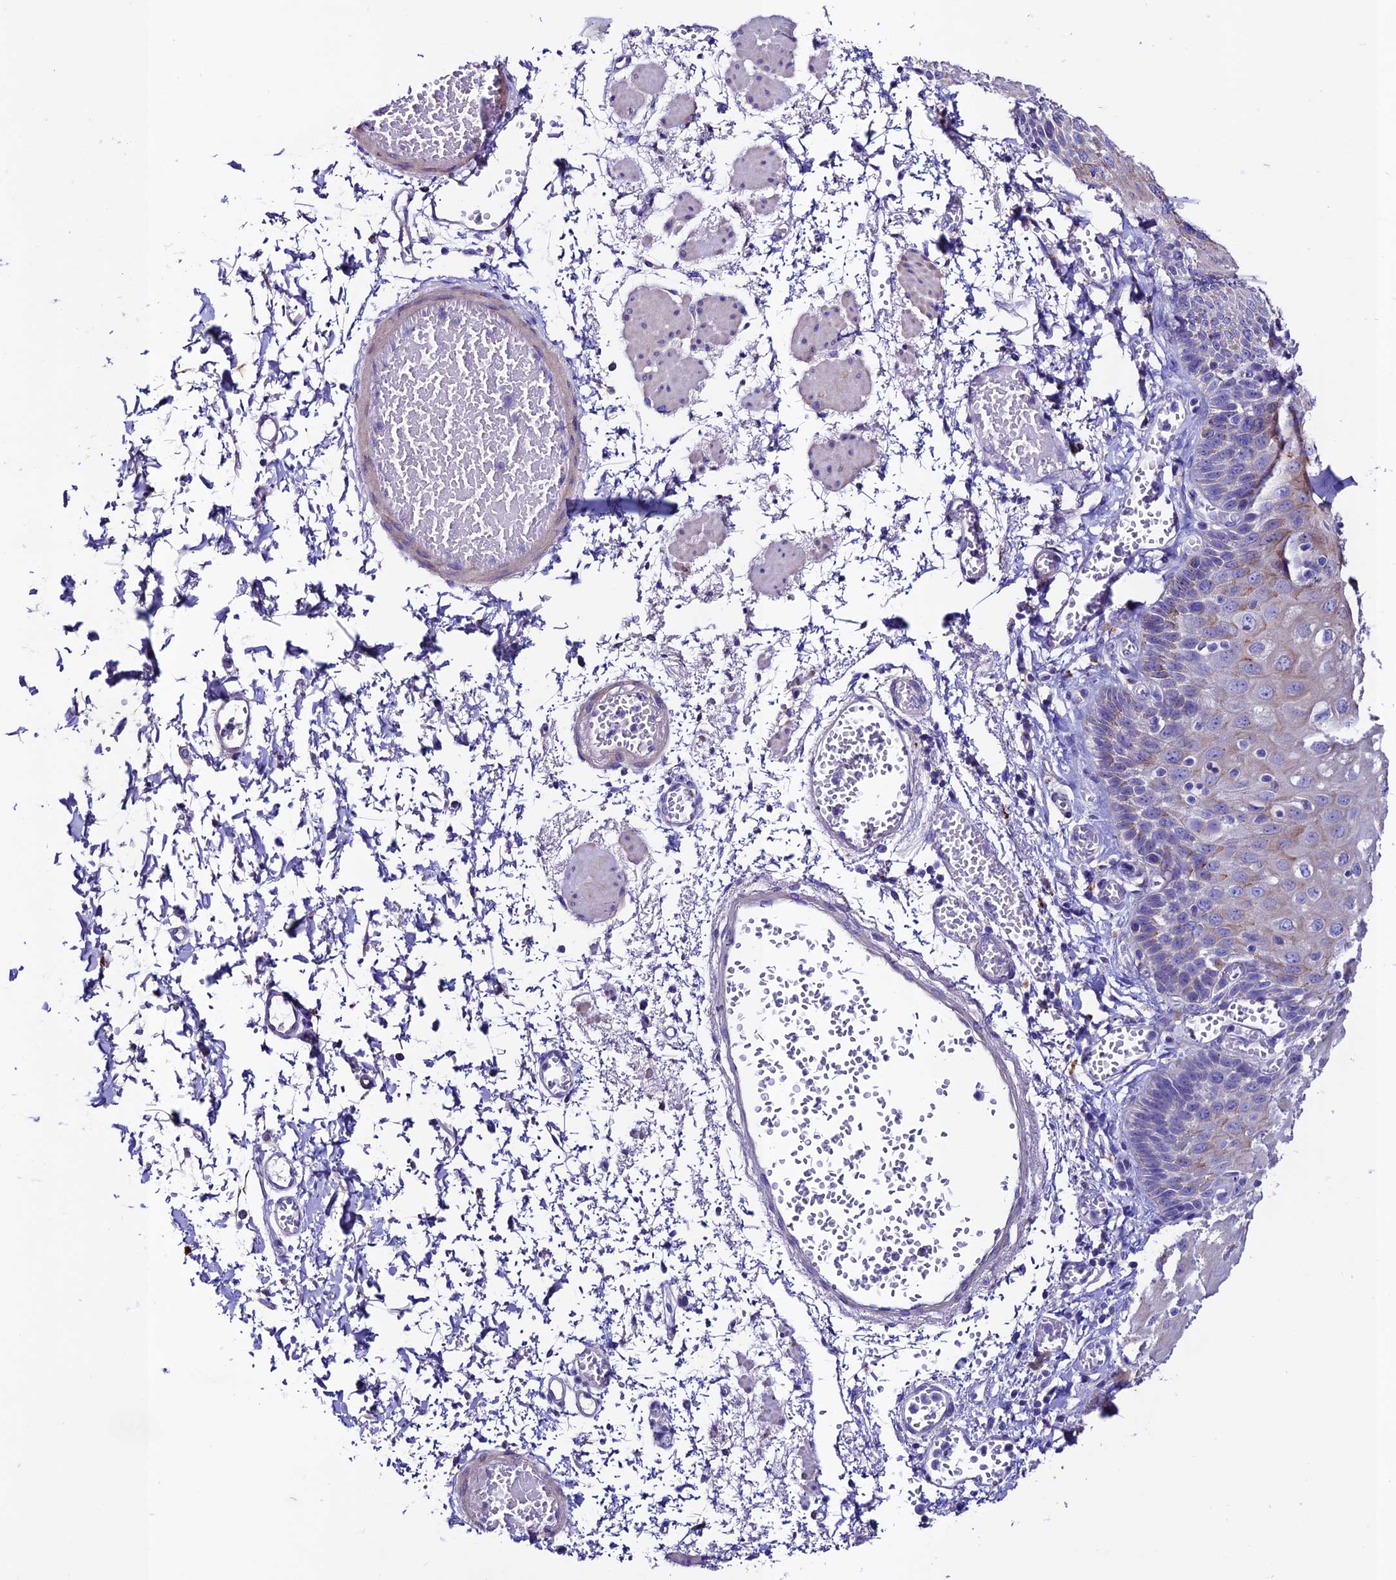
{"staining": {"intensity": "moderate", "quantity": "<25%", "location": "cytoplasmic/membranous"}, "tissue": "esophagus", "cell_type": "Squamous epithelial cells", "image_type": "normal", "snomed": [{"axis": "morphology", "description": "Normal tissue, NOS"}, {"axis": "topography", "description": "Esophagus"}], "caption": "Esophagus stained for a protein (brown) displays moderate cytoplasmic/membranous positive staining in approximately <25% of squamous epithelial cells.", "gene": "OR51Q1", "patient": {"sex": "male", "age": 81}}